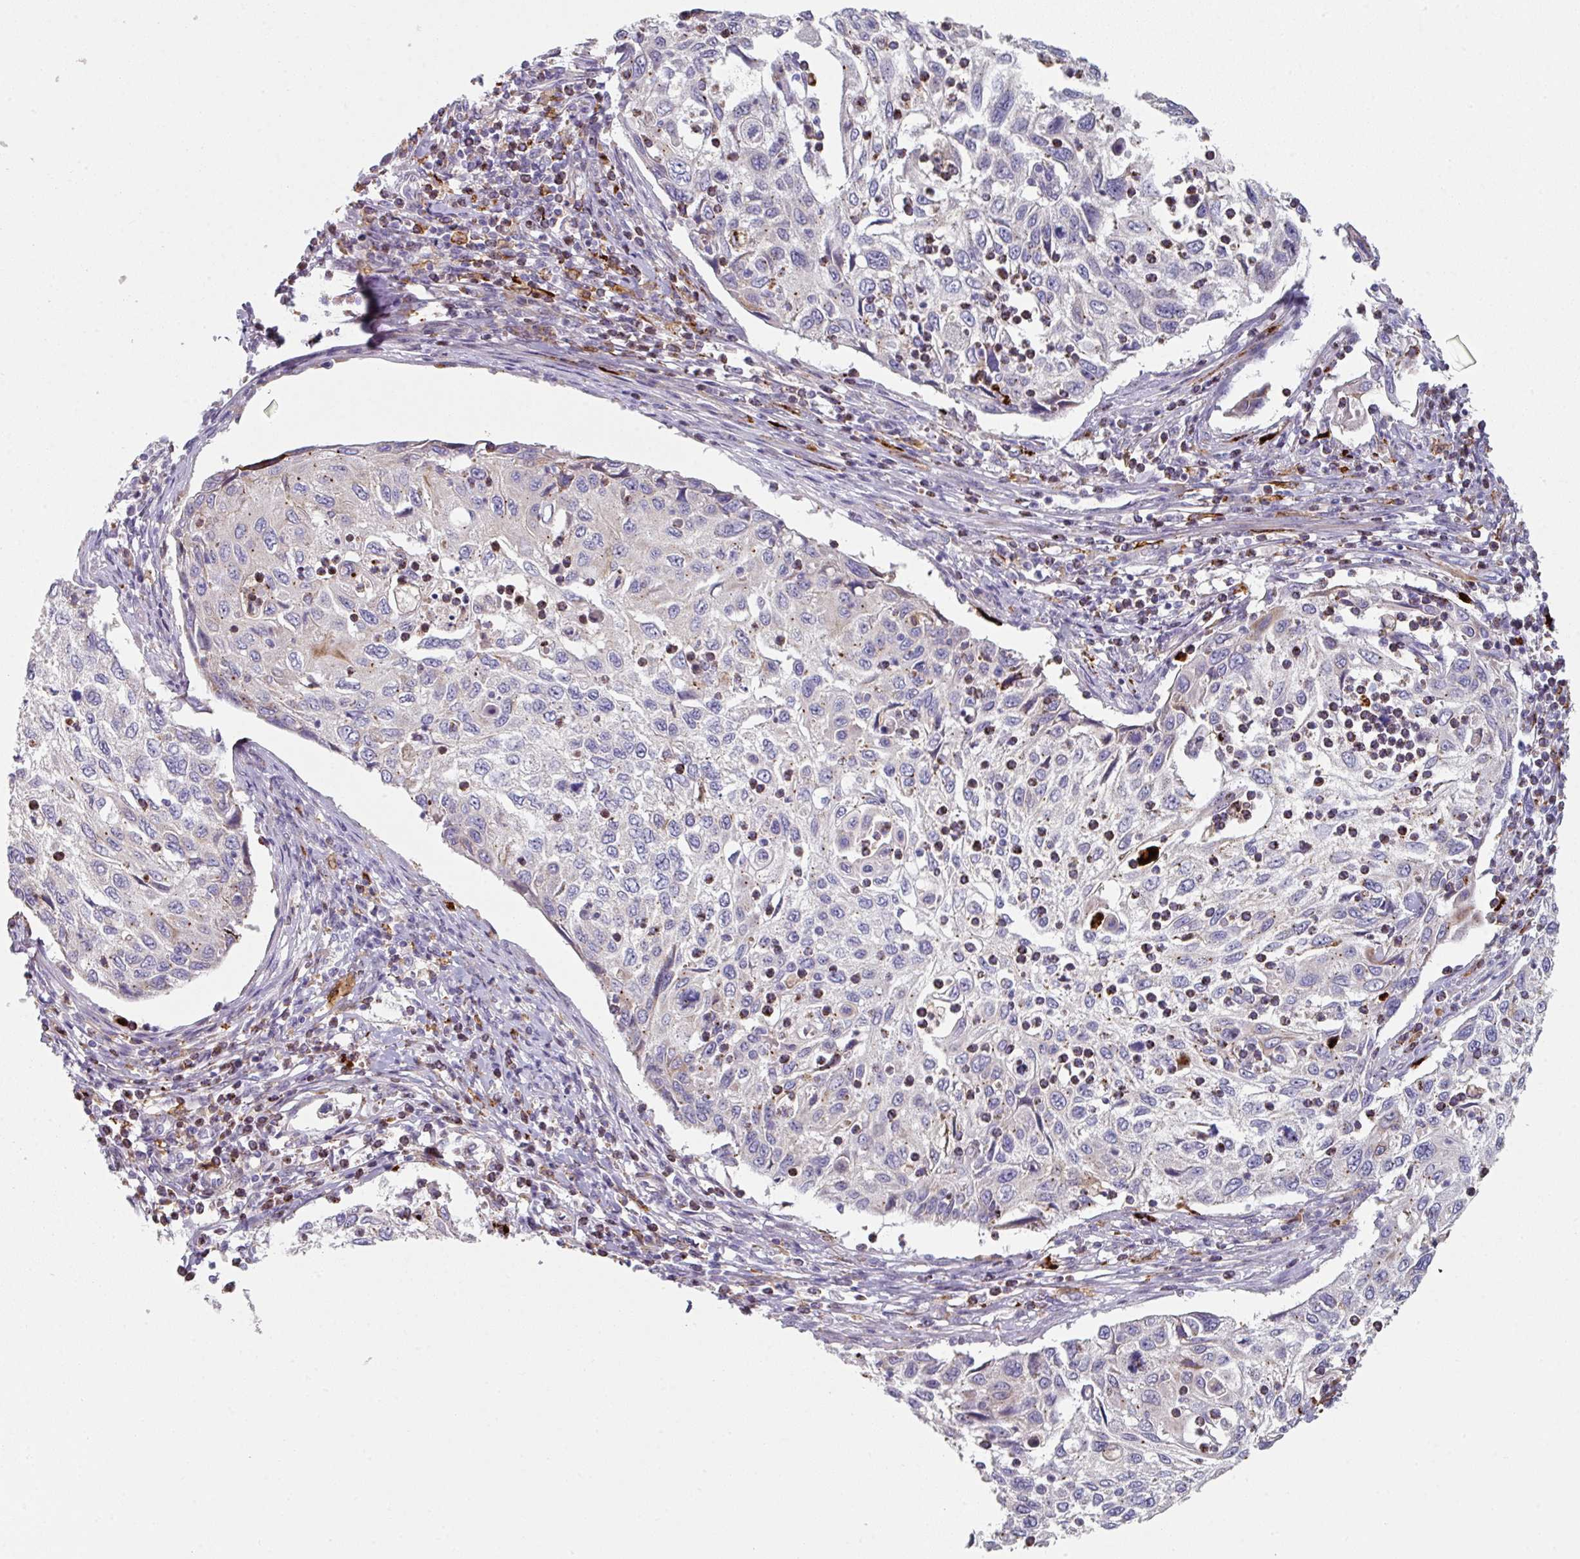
{"staining": {"intensity": "negative", "quantity": "none", "location": "none"}, "tissue": "cervical cancer", "cell_type": "Tumor cells", "image_type": "cancer", "snomed": [{"axis": "morphology", "description": "Squamous cell carcinoma, NOS"}, {"axis": "topography", "description": "Cervix"}], "caption": "Tumor cells show no significant staining in cervical squamous cell carcinoma. (Immunohistochemistry, brightfield microscopy, high magnification).", "gene": "WSB2", "patient": {"sex": "female", "age": 70}}